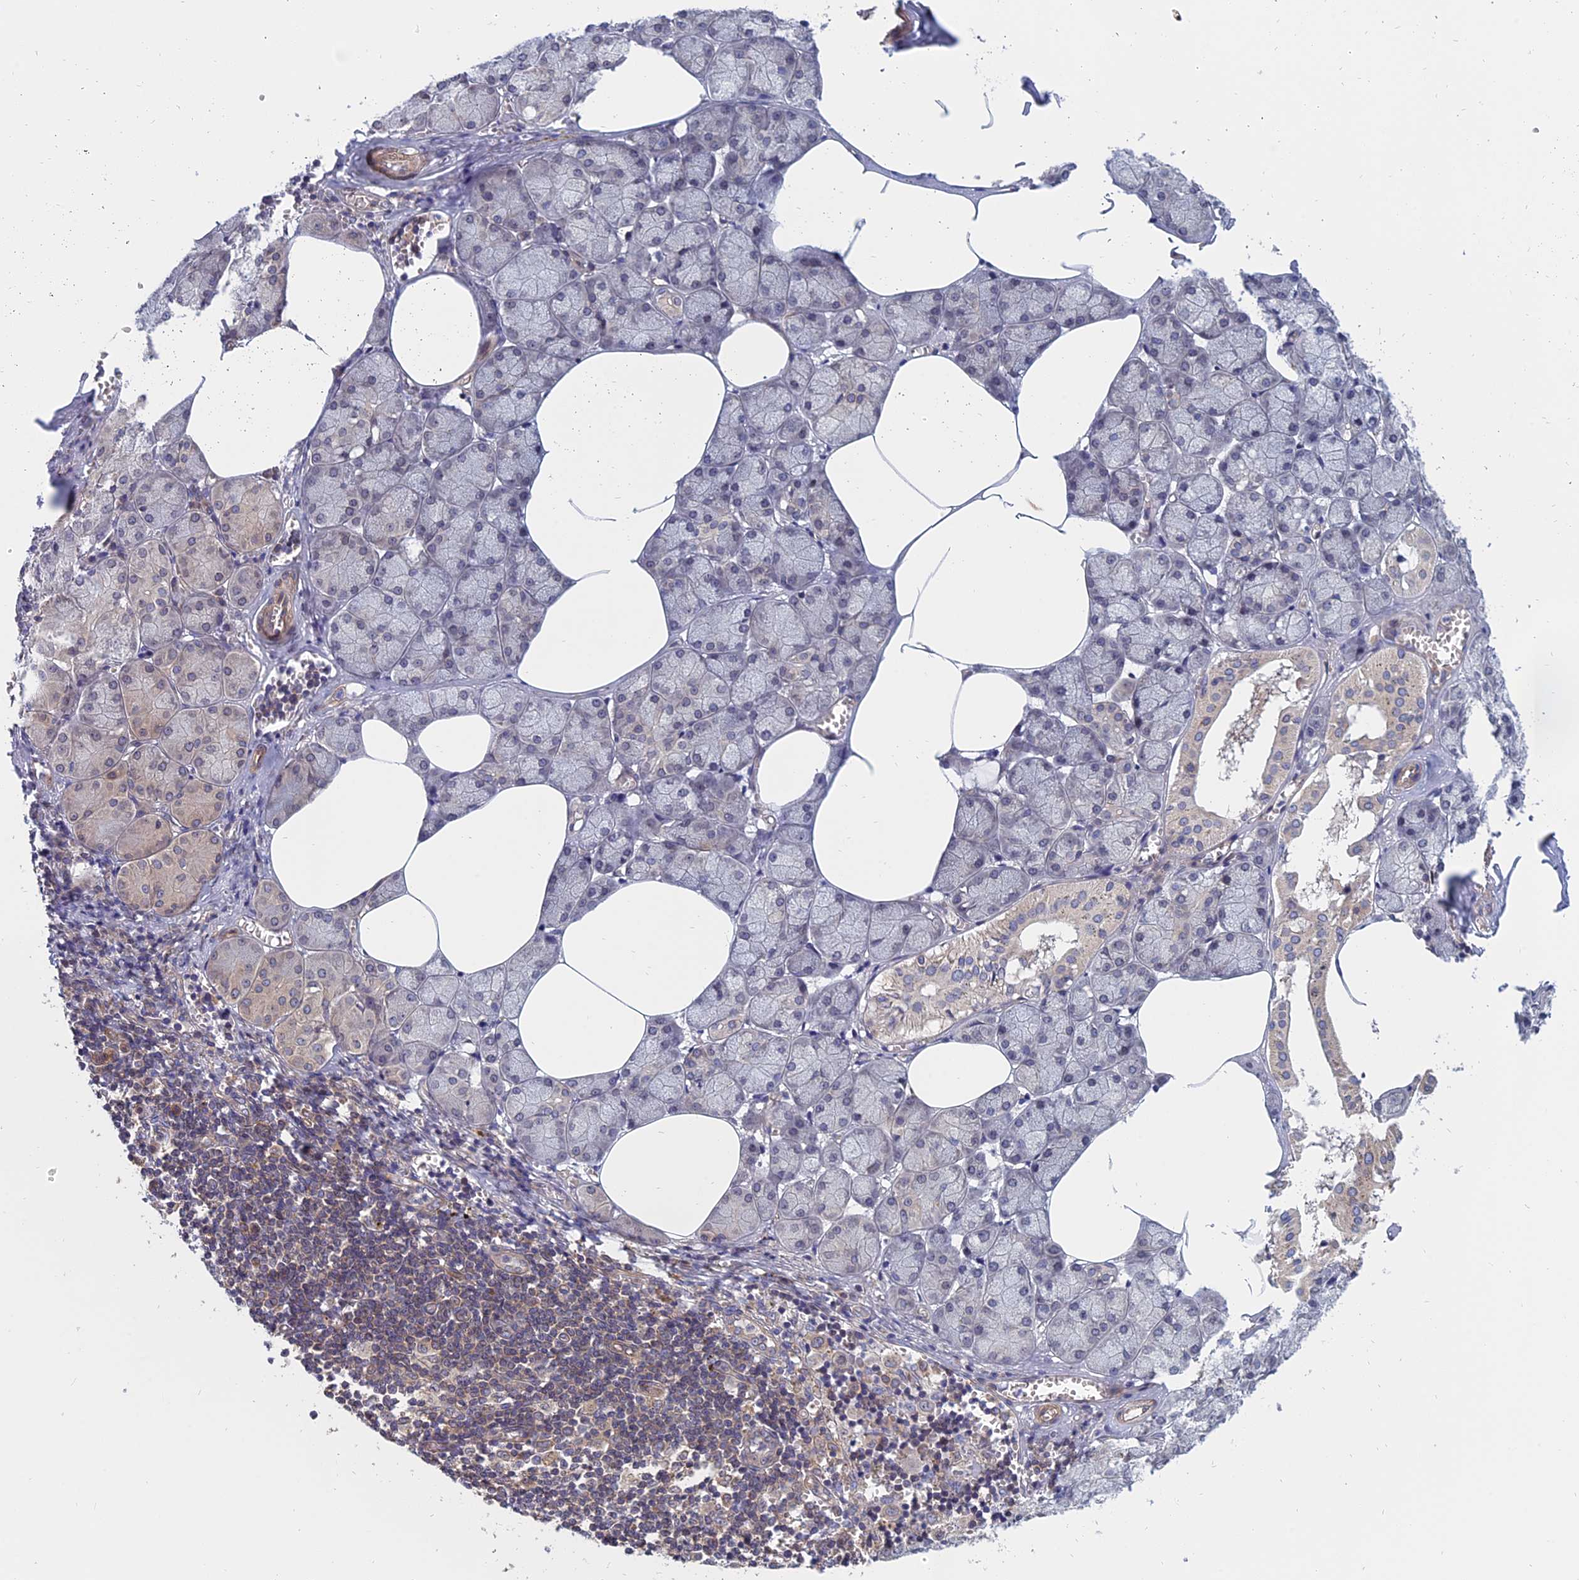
{"staining": {"intensity": "weak", "quantity": "25%-75%", "location": "cytoplasmic/membranous"}, "tissue": "salivary gland", "cell_type": "Glandular cells", "image_type": "normal", "snomed": [{"axis": "morphology", "description": "Normal tissue, NOS"}, {"axis": "topography", "description": "Salivary gland"}], "caption": "Immunohistochemical staining of unremarkable salivary gland shows weak cytoplasmic/membranous protein positivity in approximately 25%-75% of glandular cells.", "gene": "NAA10", "patient": {"sex": "male", "age": 62}}